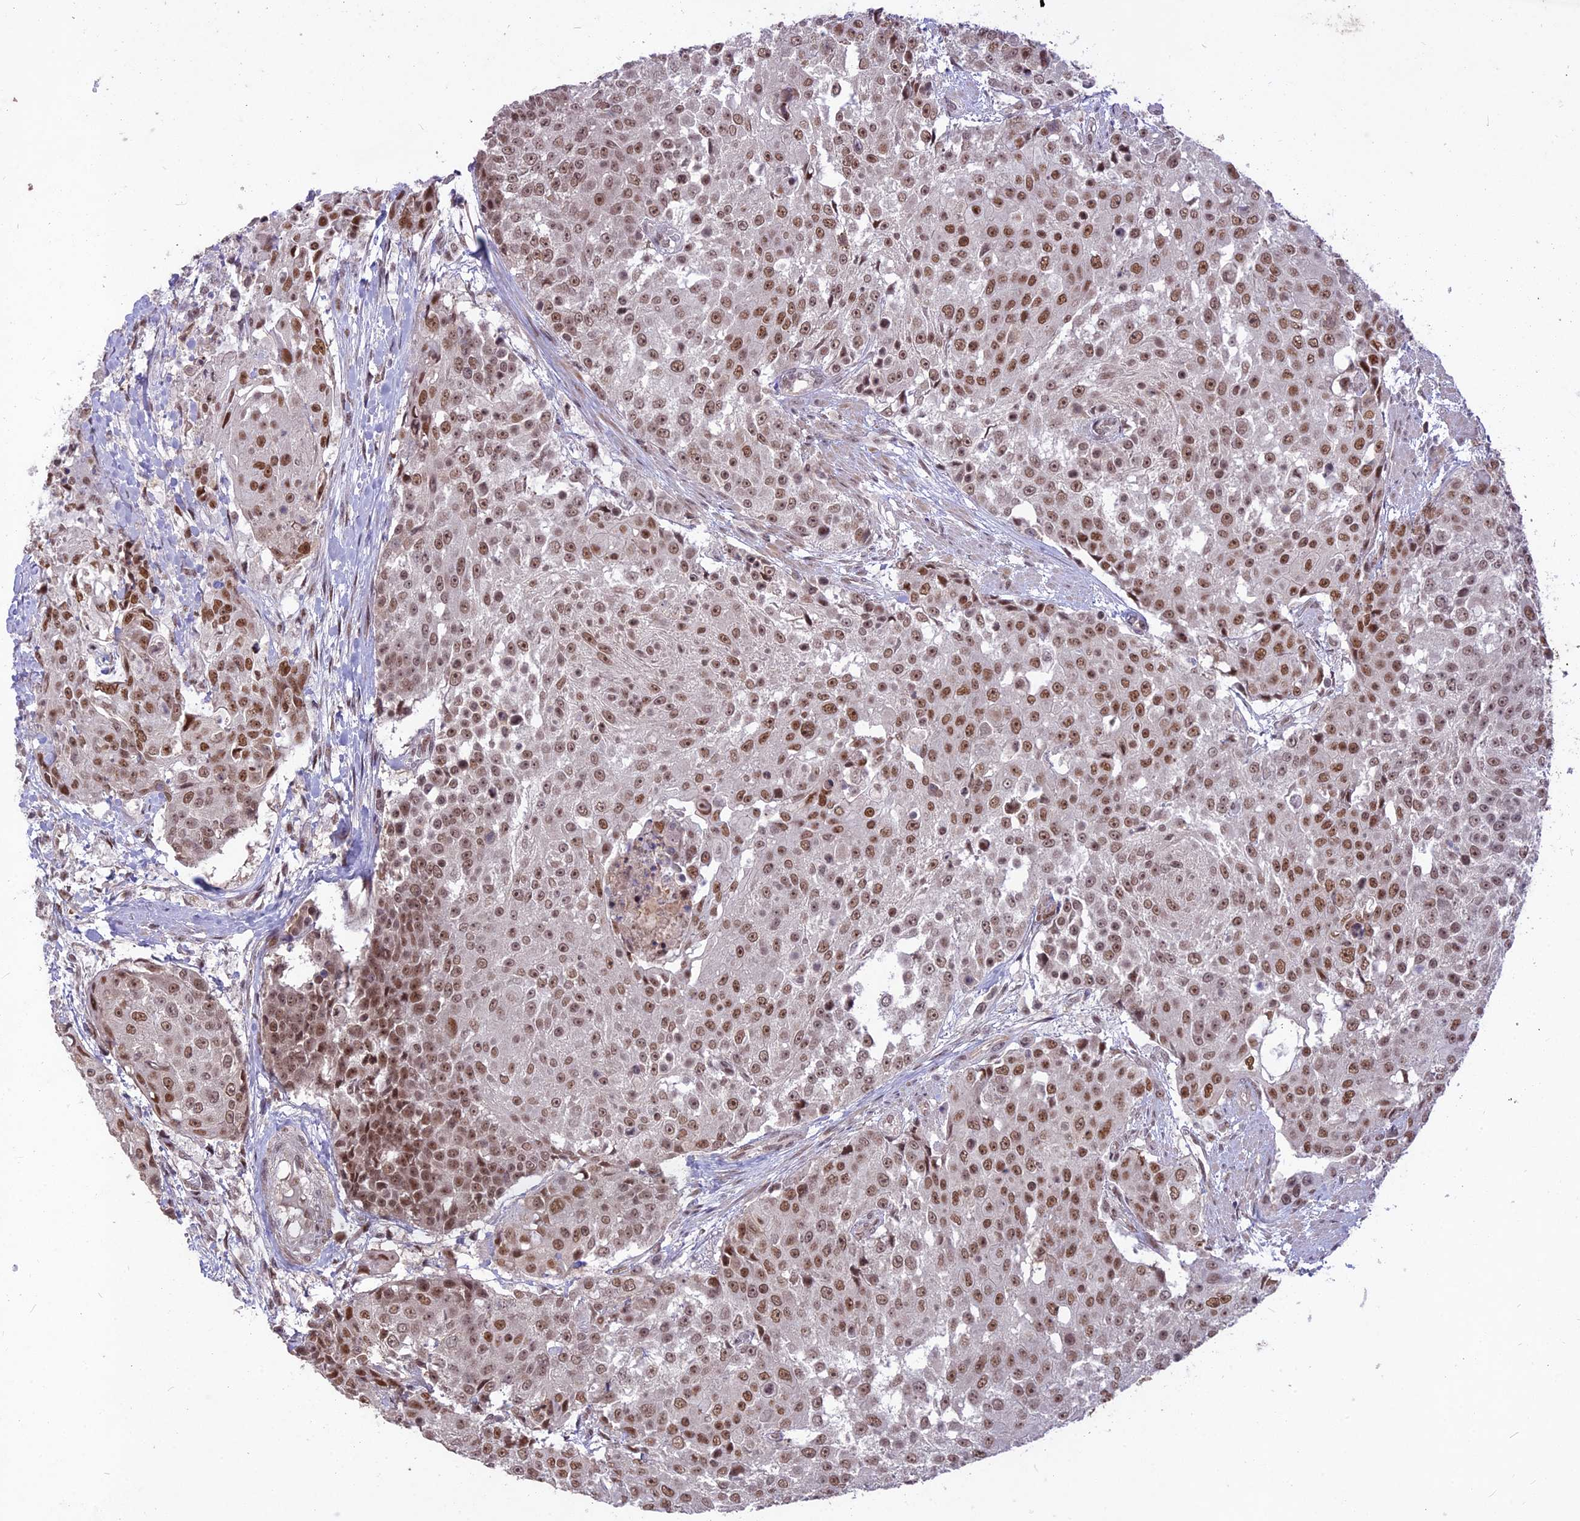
{"staining": {"intensity": "moderate", "quantity": ">75%", "location": "nuclear"}, "tissue": "urothelial cancer", "cell_type": "Tumor cells", "image_type": "cancer", "snomed": [{"axis": "morphology", "description": "Urothelial carcinoma, High grade"}, {"axis": "topography", "description": "Urinary bladder"}], "caption": "Immunohistochemistry (IHC) of human urothelial cancer reveals medium levels of moderate nuclear positivity in about >75% of tumor cells.", "gene": "DIS3", "patient": {"sex": "female", "age": 63}}